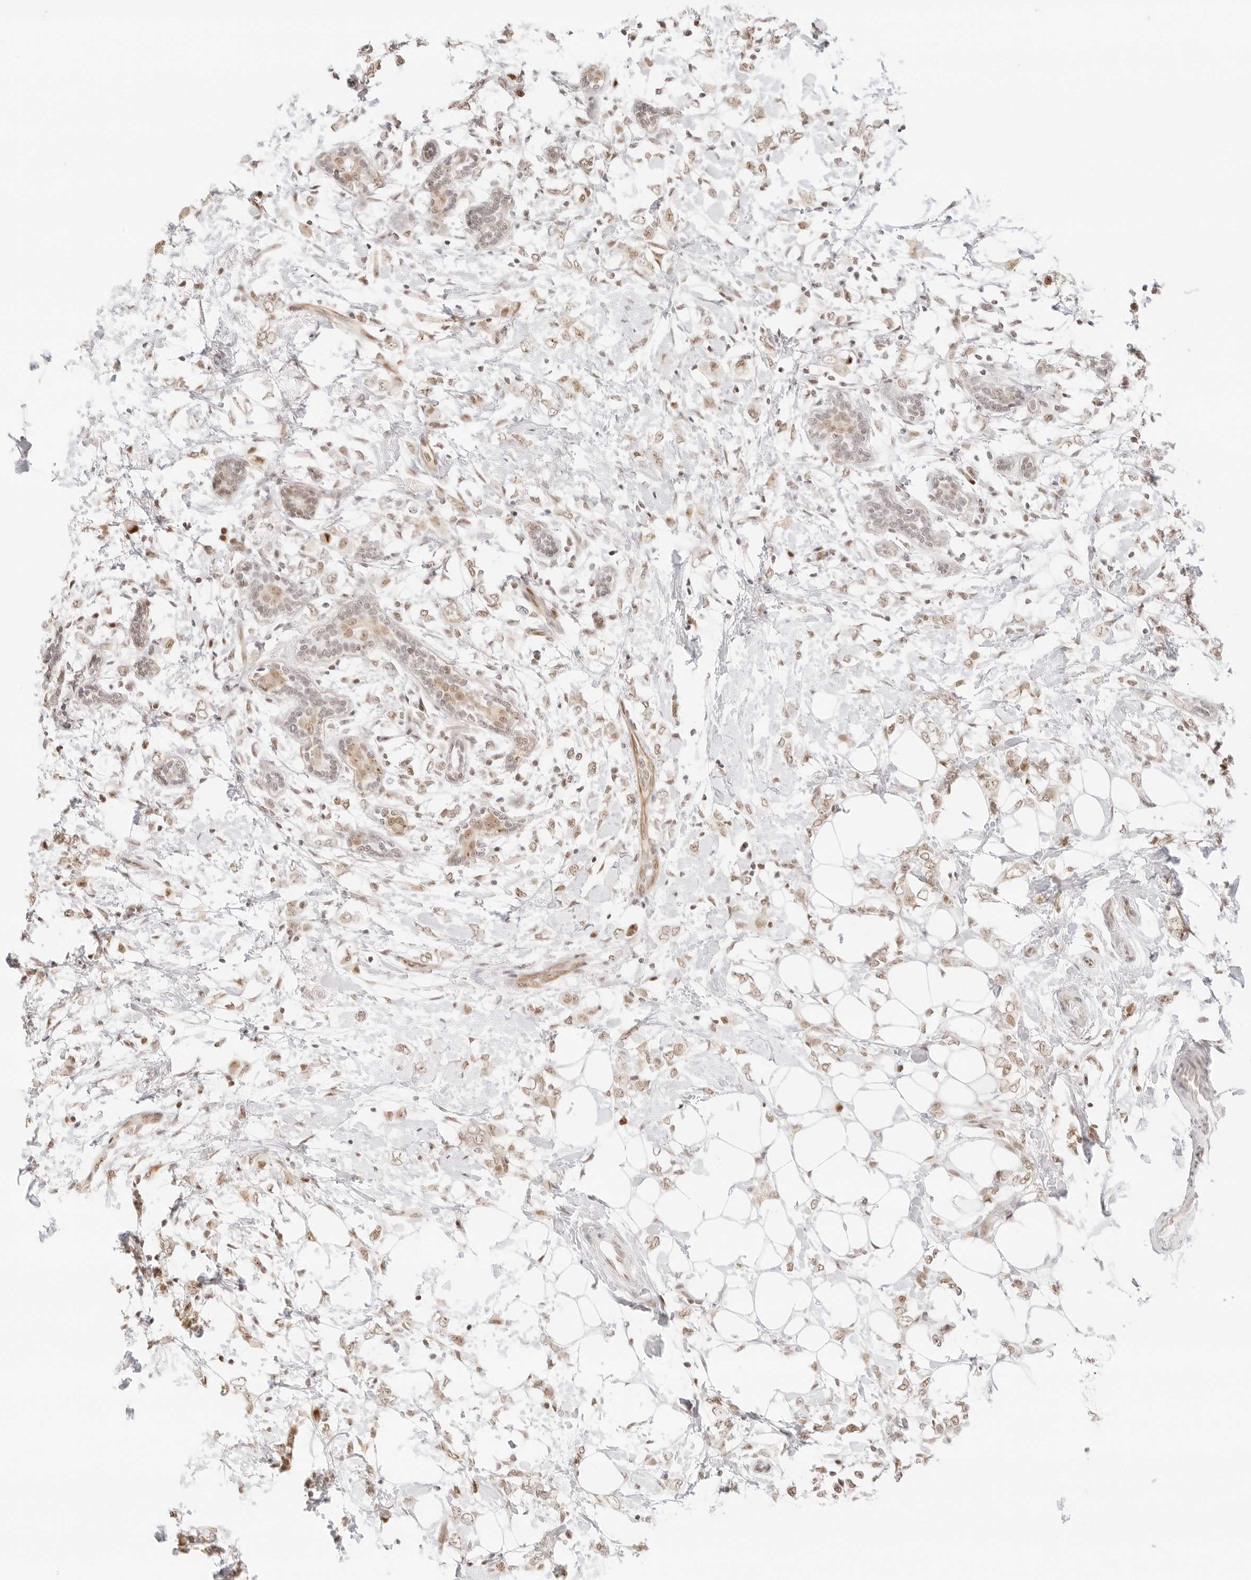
{"staining": {"intensity": "weak", "quantity": ">75%", "location": "nuclear"}, "tissue": "breast cancer", "cell_type": "Tumor cells", "image_type": "cancer", "snomed": [{"axis": "morphology", "description": "Normal tissue, NOS"}, {"axis": "morphology", "description": "Lobular carcinoma"}, {"axis": "topography", "description": "Breast"}], "caption": "An image showing weak nuclear staining in about >75% of tumor cells in lobular carcinoma (breast), as visualized by brown immunohistochemical staining.", "gene": "ITGA6", "patient": {"sex": "female", "age": 47}}